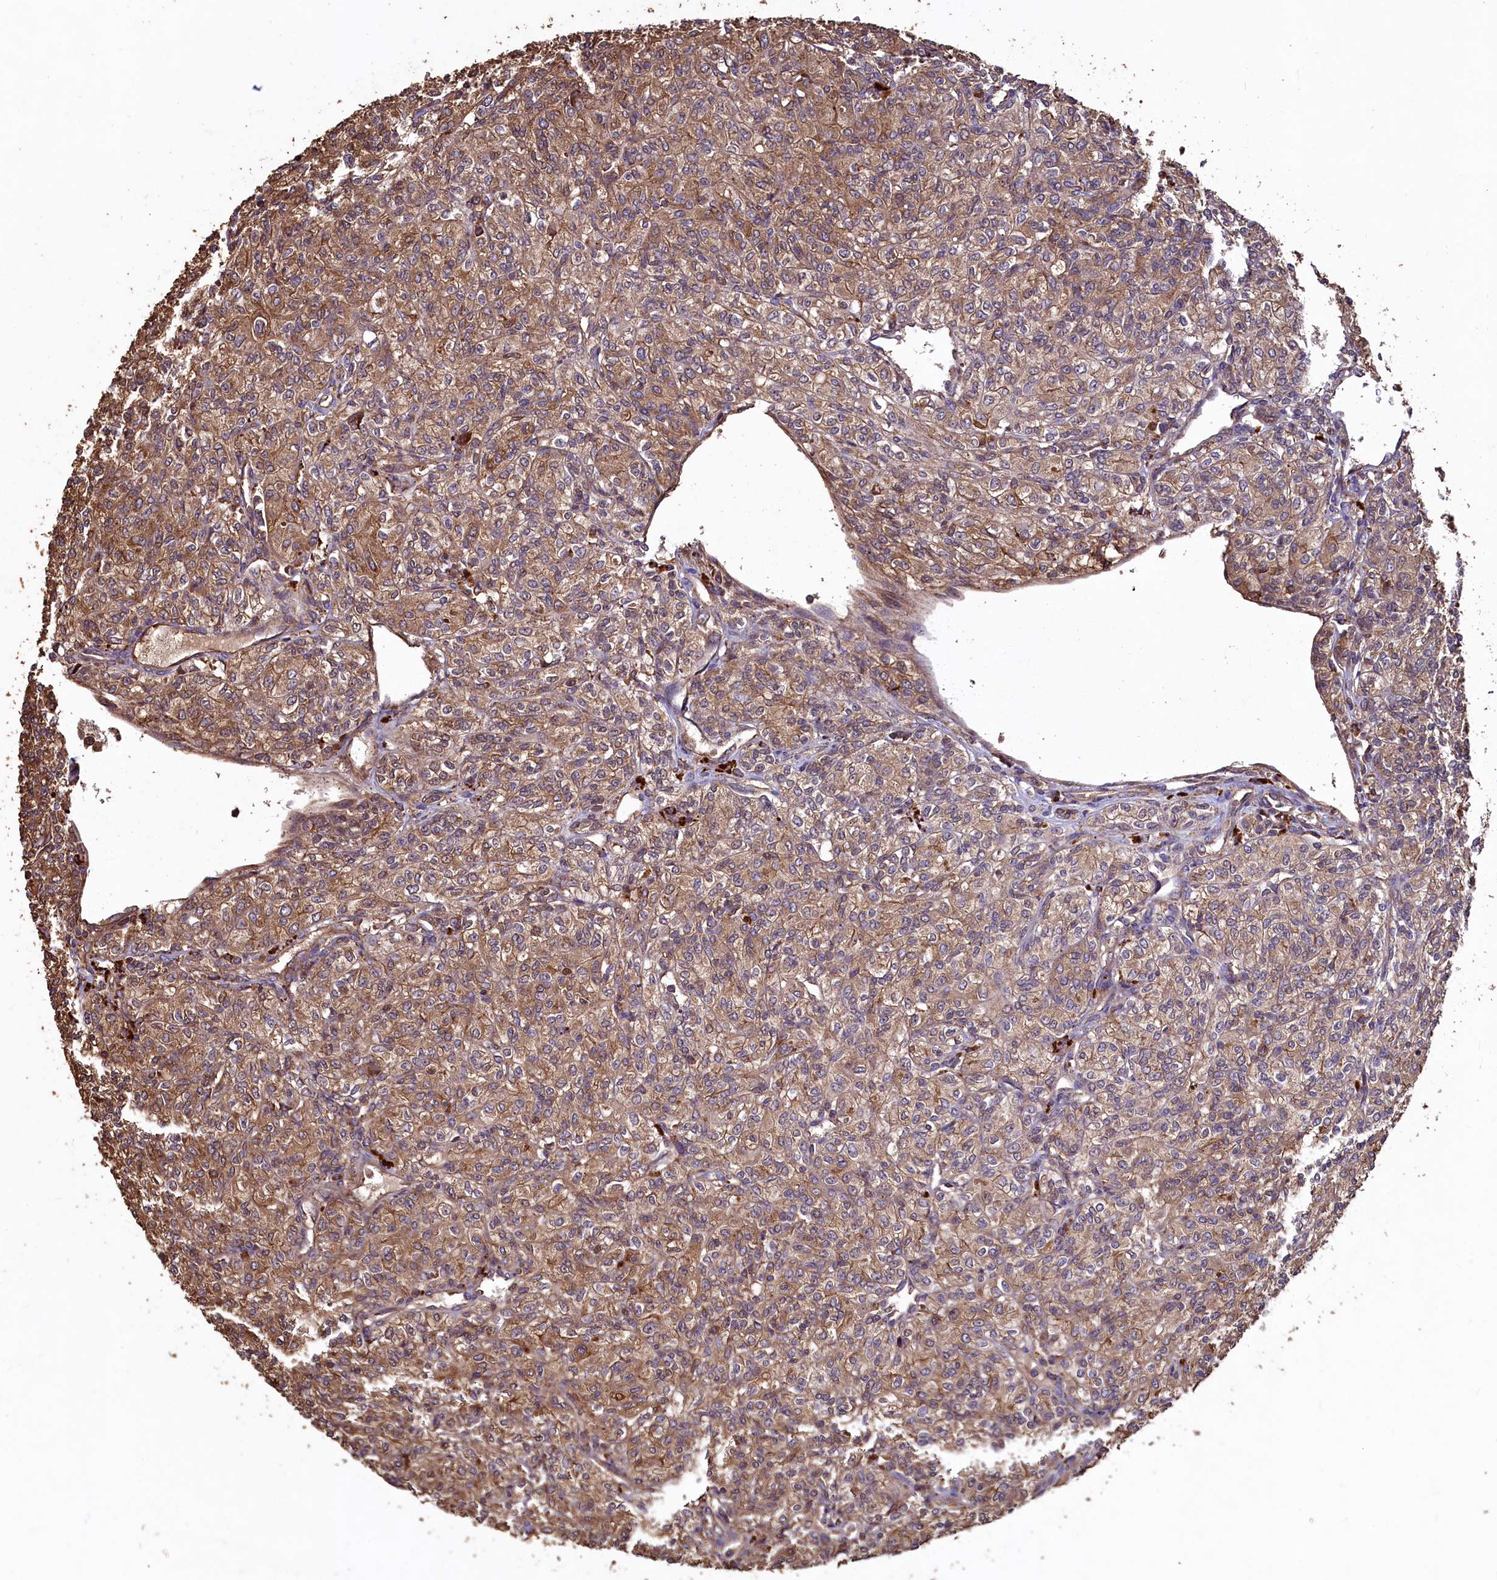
{"staining": {"intensity": "moderate", "quantity": ">75%", "location": "cytoplasmic/membranous"}, "tissue": "renal cancer", "cell_type": "Tumor cells", "image_type": "cancer", "snomed": [{"axis": "morphology", "description": "Adenocarcinoma, NOS"}, {"axis": "topography", "description": "Kidney"}], "caption": "There is medium levels of moderate cytoplasmic/membranous staining in tumor cells of renal cancer, as demonstrated by immunohistochemical staining (brown color).", "gene": "TMEM98", "patient": {"sex": "male", "age": 77}}